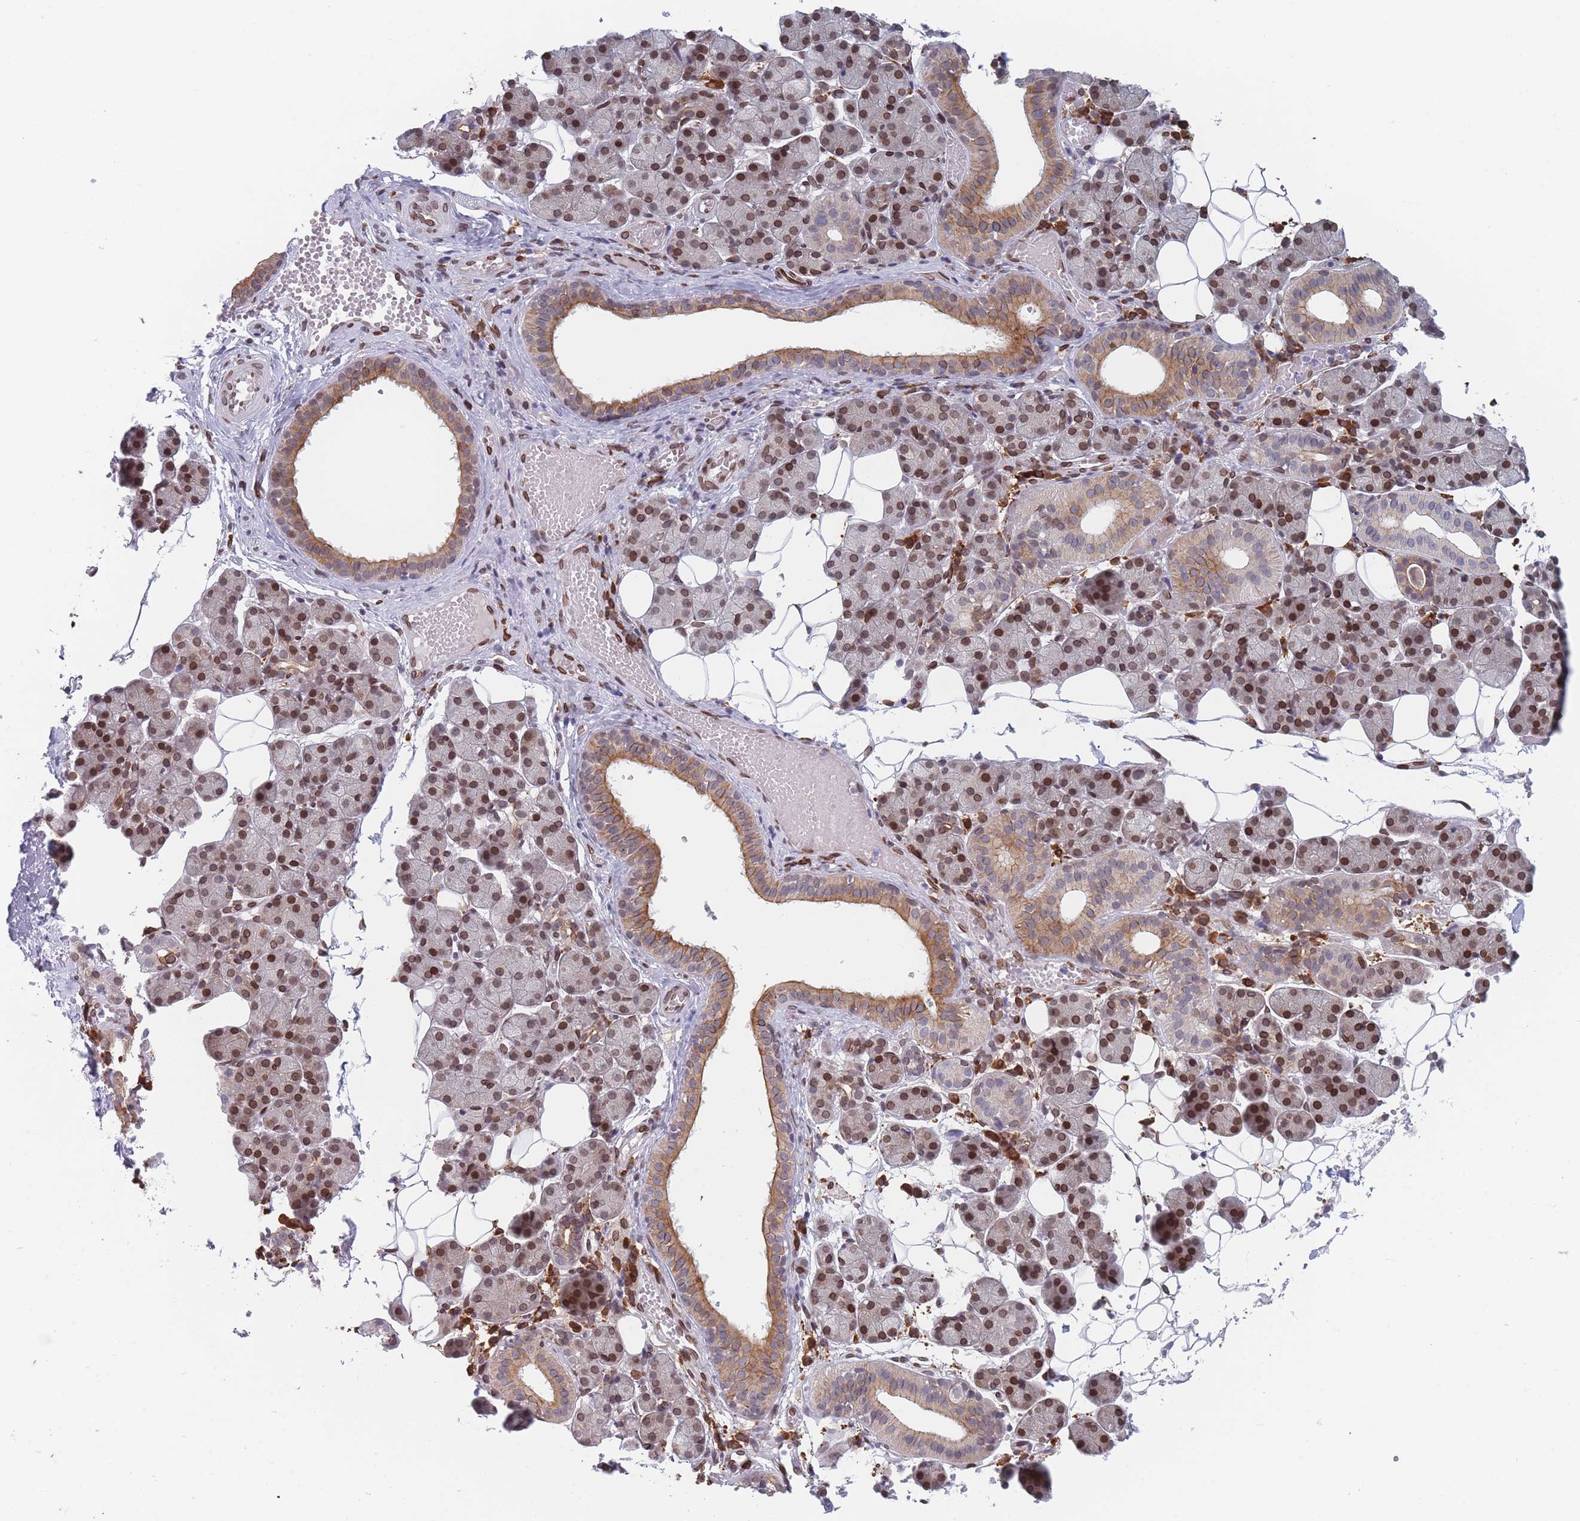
{"staining": {"intensity": "moderate", "quantity": "25%-75%", "location": "cytoplasmic/membranous,nuclear"}, "tissue": "salivary gland", "cell_type": "Glandular cells", "image_type": "normal", "snomed": [{"axis": "morphology", "description": "Normal tissue, NOS"}, {"axis": "topography", "description": "Salivary gland"}], "caption": "Moderate cytoplasmic/membranous,nuclear staining is present in approximately 25%-75% of glandular cells in benign salivary gland. (IHC, brightfield microscopy, high magnification).", "gene": "ZBTB1", "patient": {"sex": "female", "age": 33}}